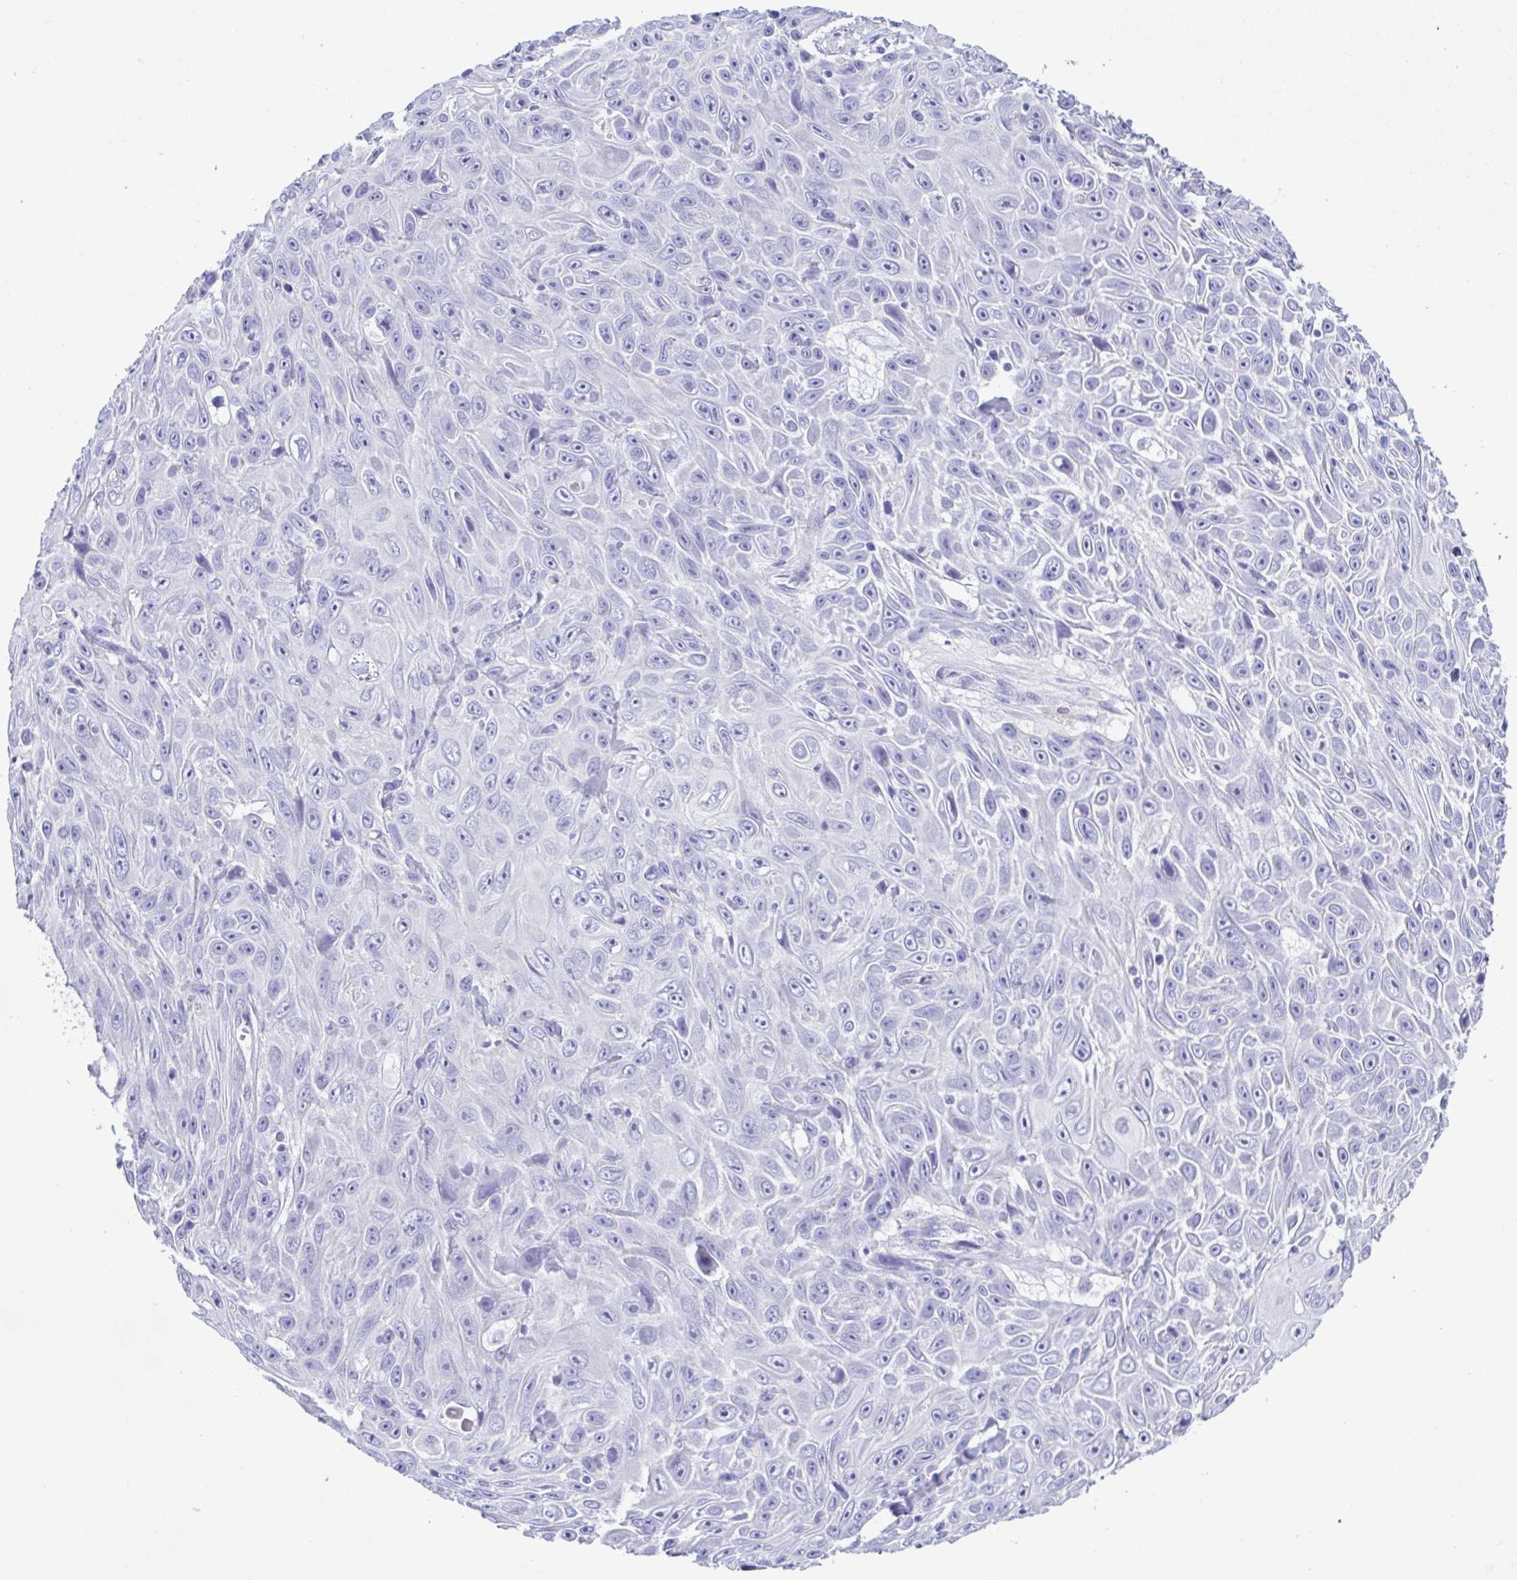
{"staining": {"intensity": "negative", "quantity": "none", "location": "none"}, "tissue": "skin cancer", "cell_type": "Tumor cells", "image_type": "cancer", "snomed": [{"axis": "morphology", "description": "Squamous cell carcinoma, NOS"}, {"axis": "topography", "description": "Skin"}], "caption": "This is a image of immunohistochemistry staining of skin squamous cell carcinoma, which shows no positivity in tumor cells.", "gene": "CYP11A1", "patient": {"sex": "male", "age": 82}}